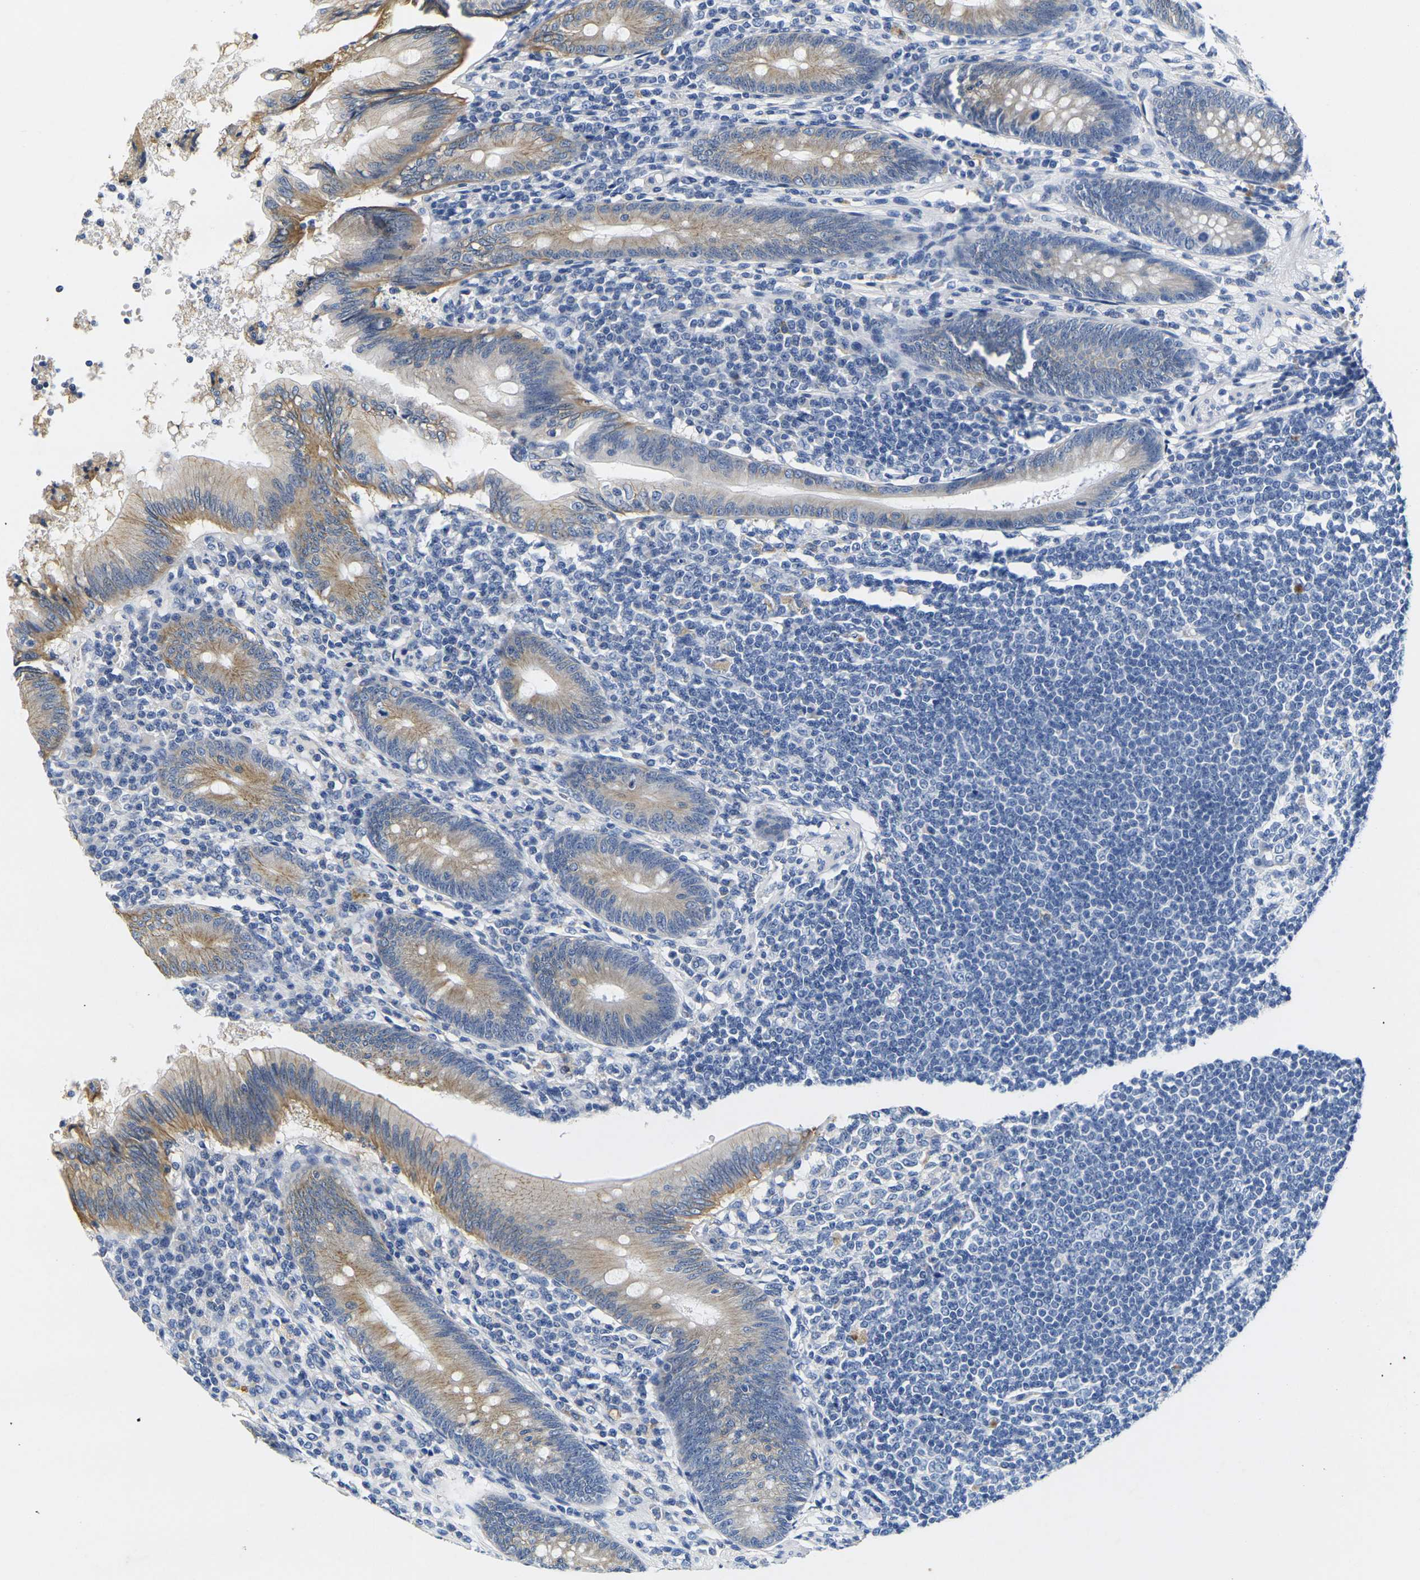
{"staining": {"intensity": "moderate", "quantity": "25%-75%", "location": "cytoplasmic/membranous"}, "tissue": "appendix", "cell_type": "Glandular cells", "image_type": "normal", "snomed": [{"axis": "morphology", "description": "Normal tissue, NOS"}, {"axis": "morphology", "description": "Inflammation, NOS"}, {"axis": "topography", "description": "Appendix"}], "caption": "A photomicrograph showing moderate cytoplasmic/membranous positivity in approximately 25%-75% of glandular cells in unremarkable appendix, as visualized by brown immunohistochemical staining.", "gene": "NOCT", "patient": {"sex": "male", "age": 46}}